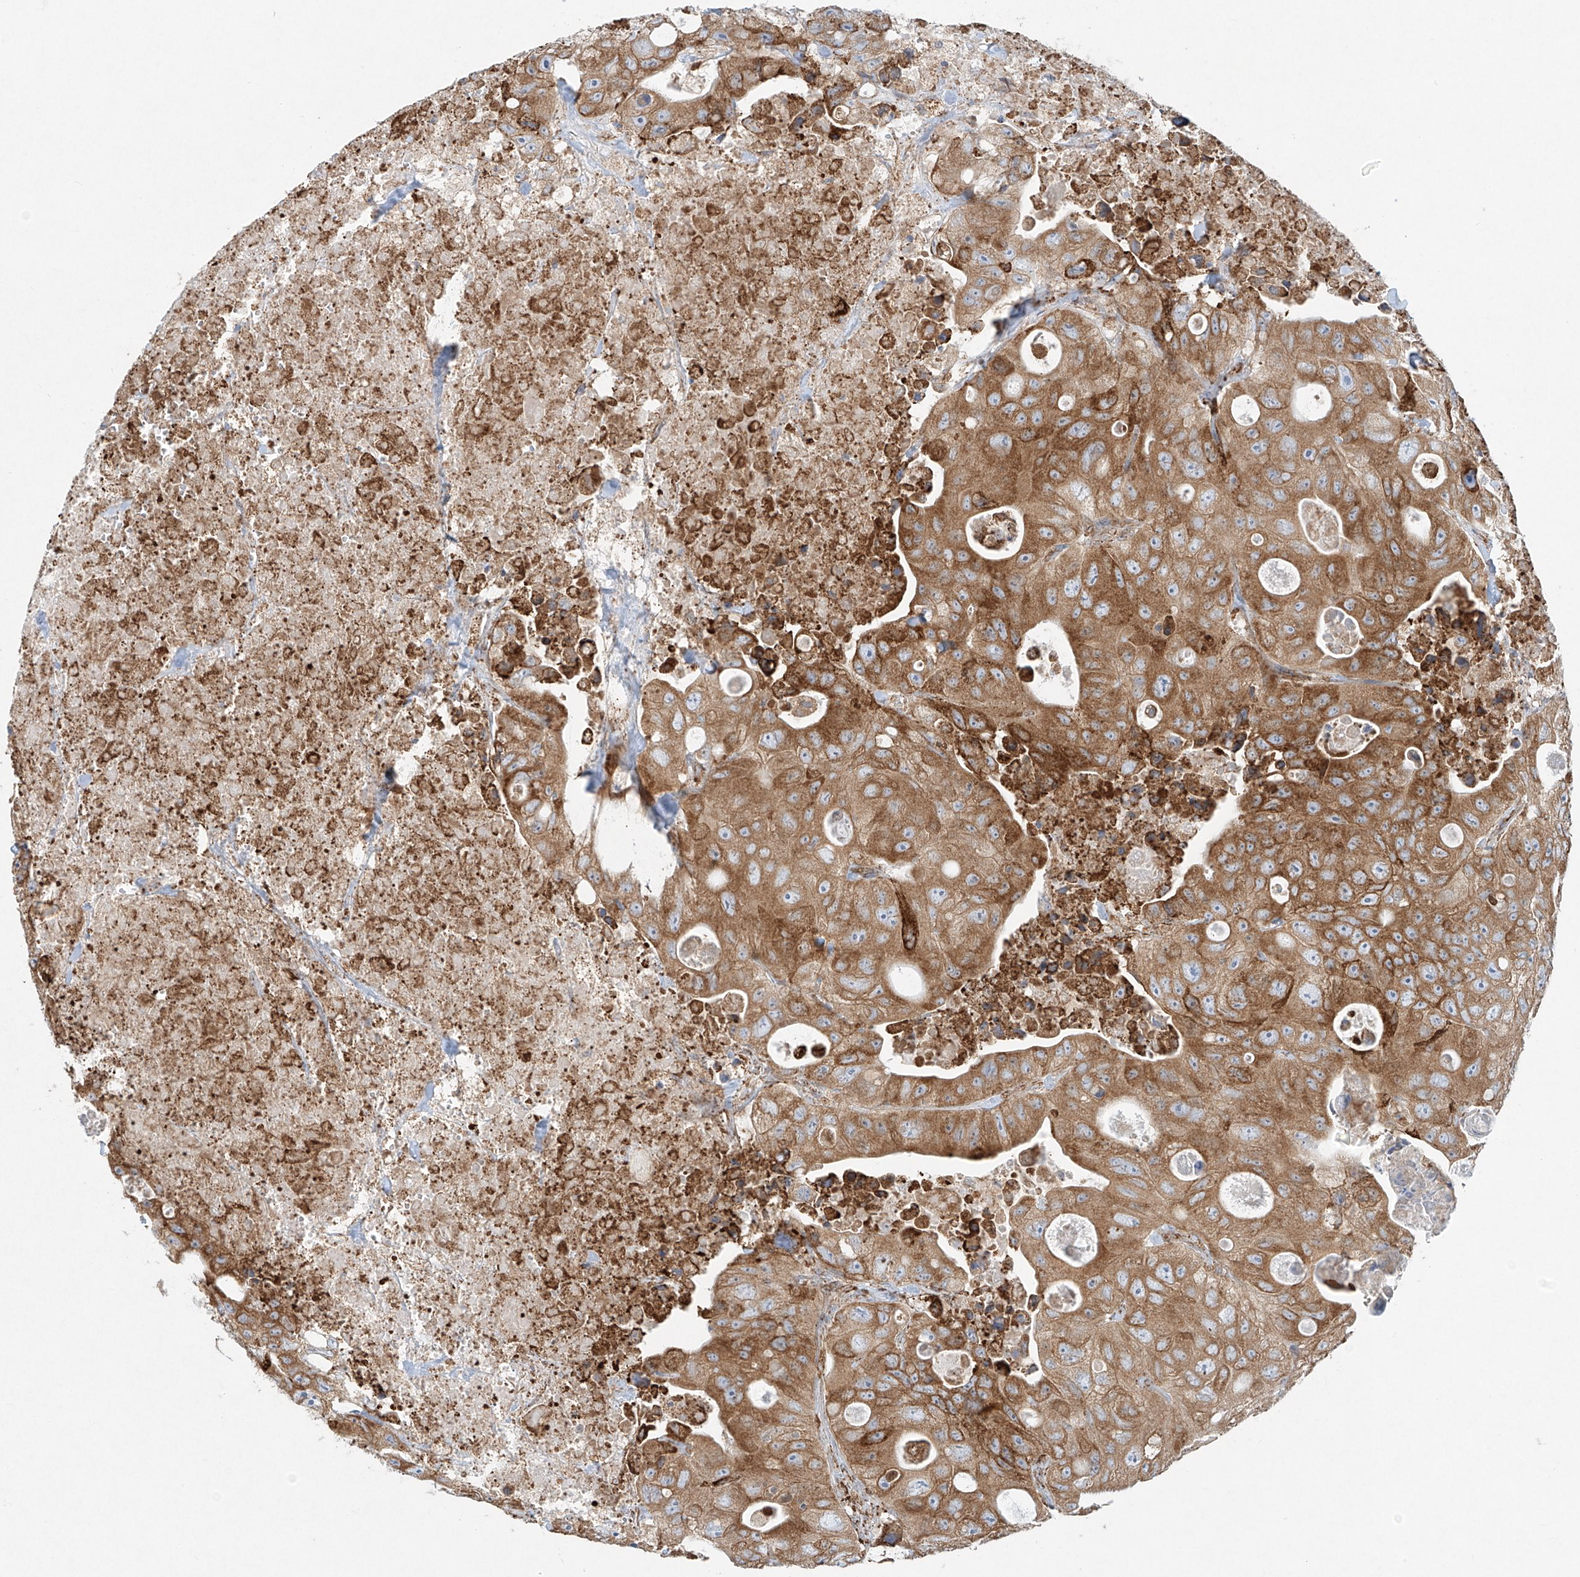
{"staining": {"intensity": "moderate", "quantity": ">75%", "location": "cytoplasmic/membranous"}, "tissue": "colorectal cancer", "cell_type": "Tumor cells", "image_type": "cancer", "snomed": [{"axis": "morphology", "description": "Adenocarcinoma, NOS"}, {"axis": "topography", "description": "Colon"}], "caption": "This histopathology image shows IHC staining of human colorectal adenocarcinoma, with medium moderate cytoplasmic/membranous positivity in approximately >75% of tumor cells.", "gene": "EIPR1", "patient": {"sex": "female", "age": 46}}